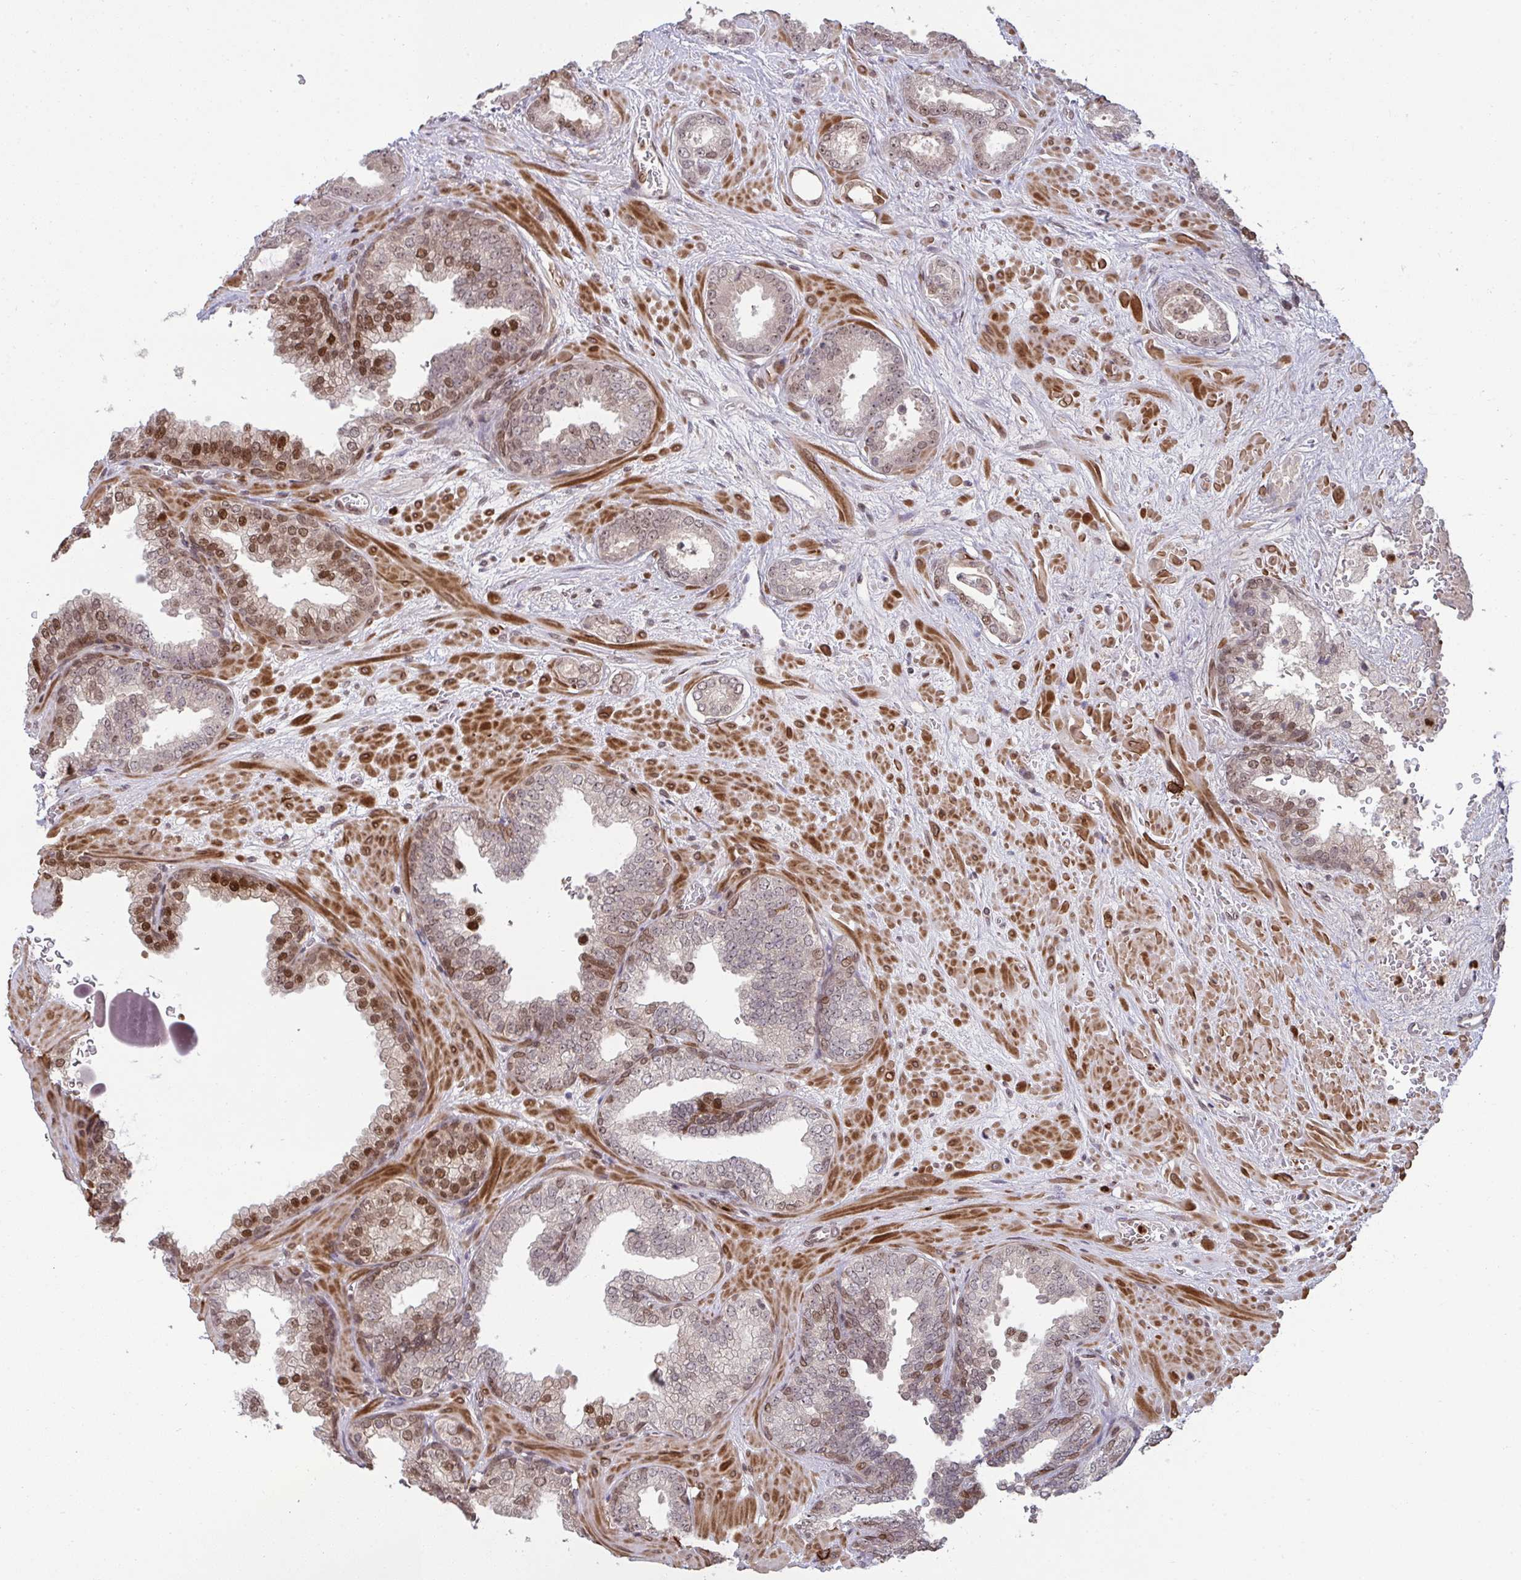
{"staining": {"intensity": "weak", "quantity": "25%-75%", "location": "nuclear"}, "tissue": "prostate cancer", "cell_type": "Tumor cells", "image_type": "cancer", "snomed": [{"axis": "morphology", "description": "Adenocarcinoma, High grade"}, {"axis": "topography", "description": "Prostate"}], "caption": "An IHC micrograph of neoplastic tissue is shown. Protein staining in brown labels weak nuclear positivity in prostate cancer within tumor cells.", "gene": "UXT", "patient": {"sex": "male", "age": 58}}